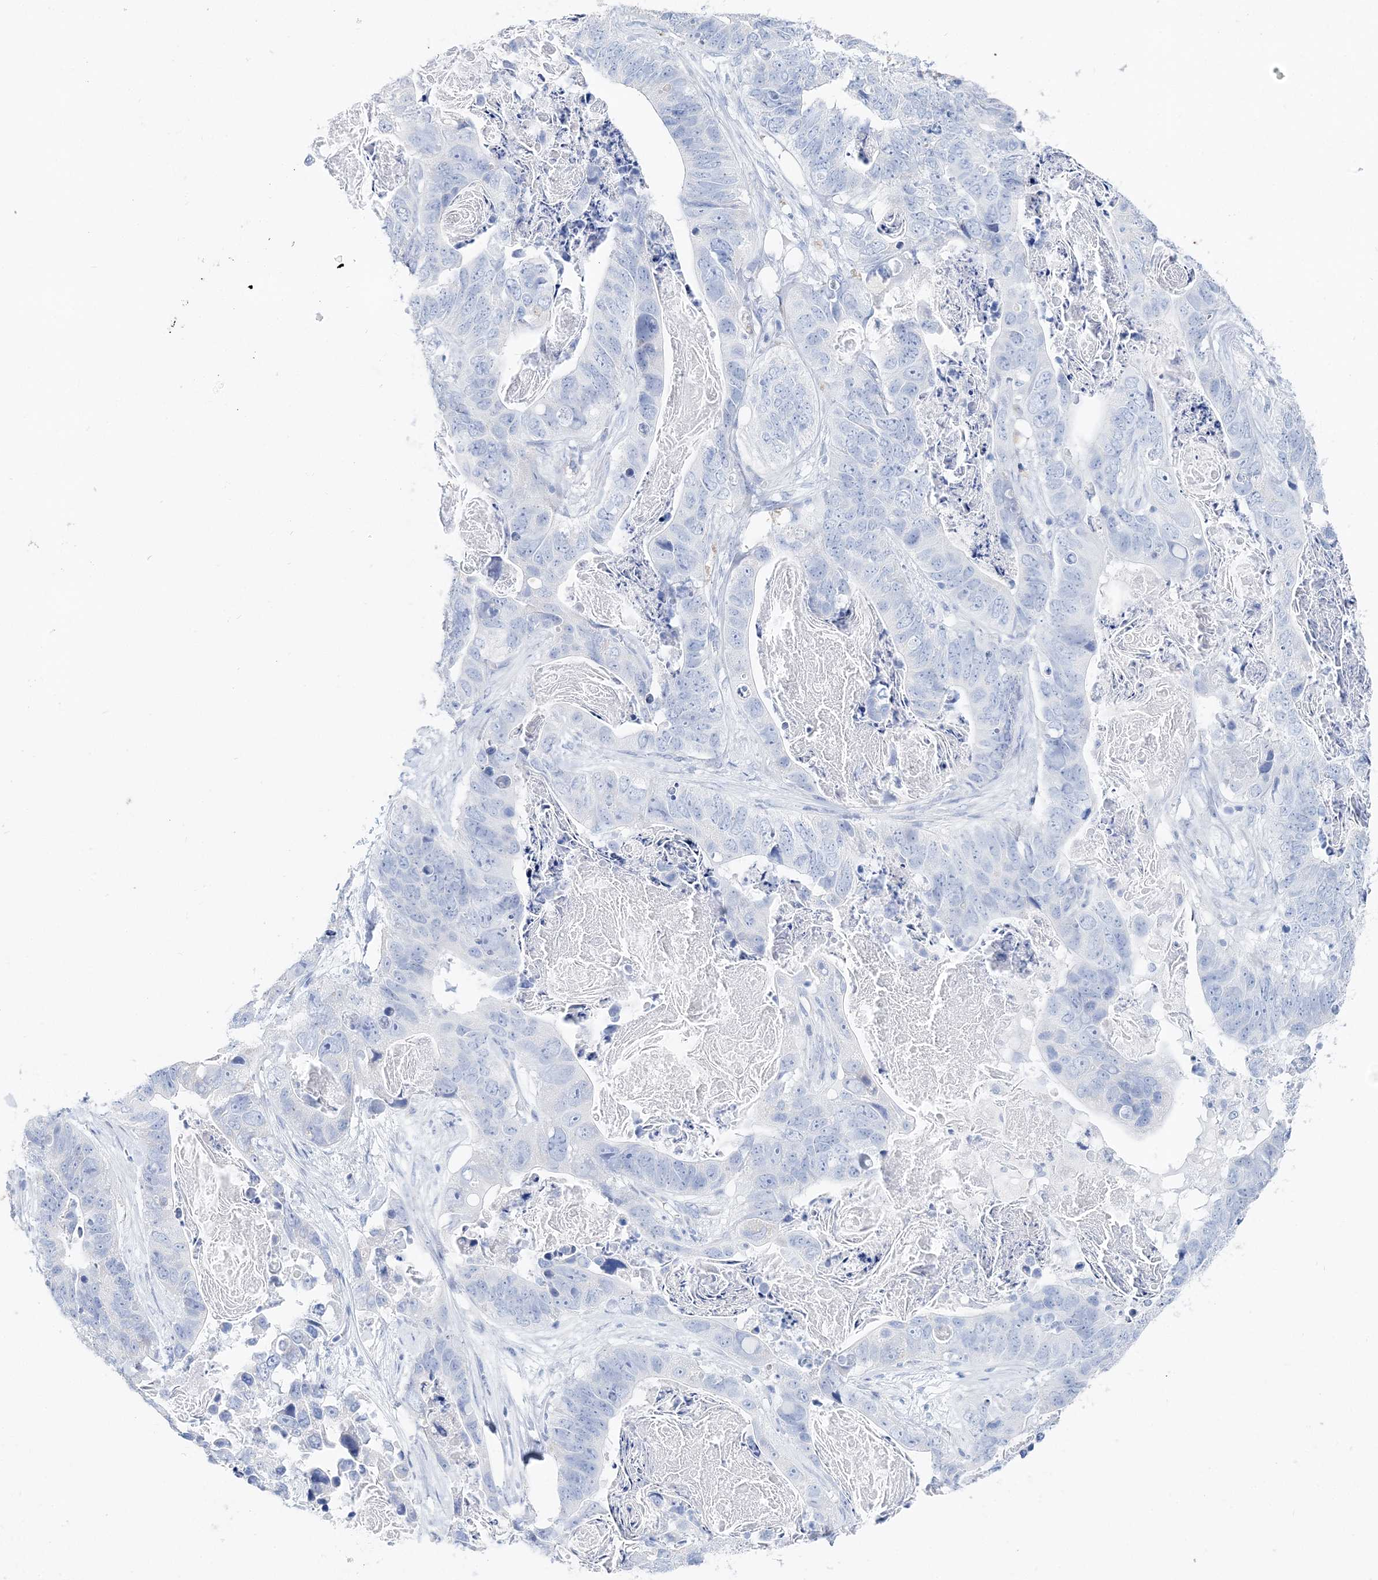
{"staining": {"intensity": "negative", "quantity": "none", "location": "none"}, "tissue": "stomach cancer", "cell_type": "Tumor cells", "image_type": "cancer", "snomed": [{"axis": "morphology", "description": "Adenocarcinoma, NOS"}, {"axis": "topography", "description": "Stomach"}], "caption": "High magnification brightfield microscopy of stomach adenocarcinoma stained with DAB (3,3'-diaminobenzidine) (brown) and counterstained with hematoxylin (blue): tumor cells show no significant staining.", "gene": "TSPYL6", "patient": {"sex": "female", "age": 89}}